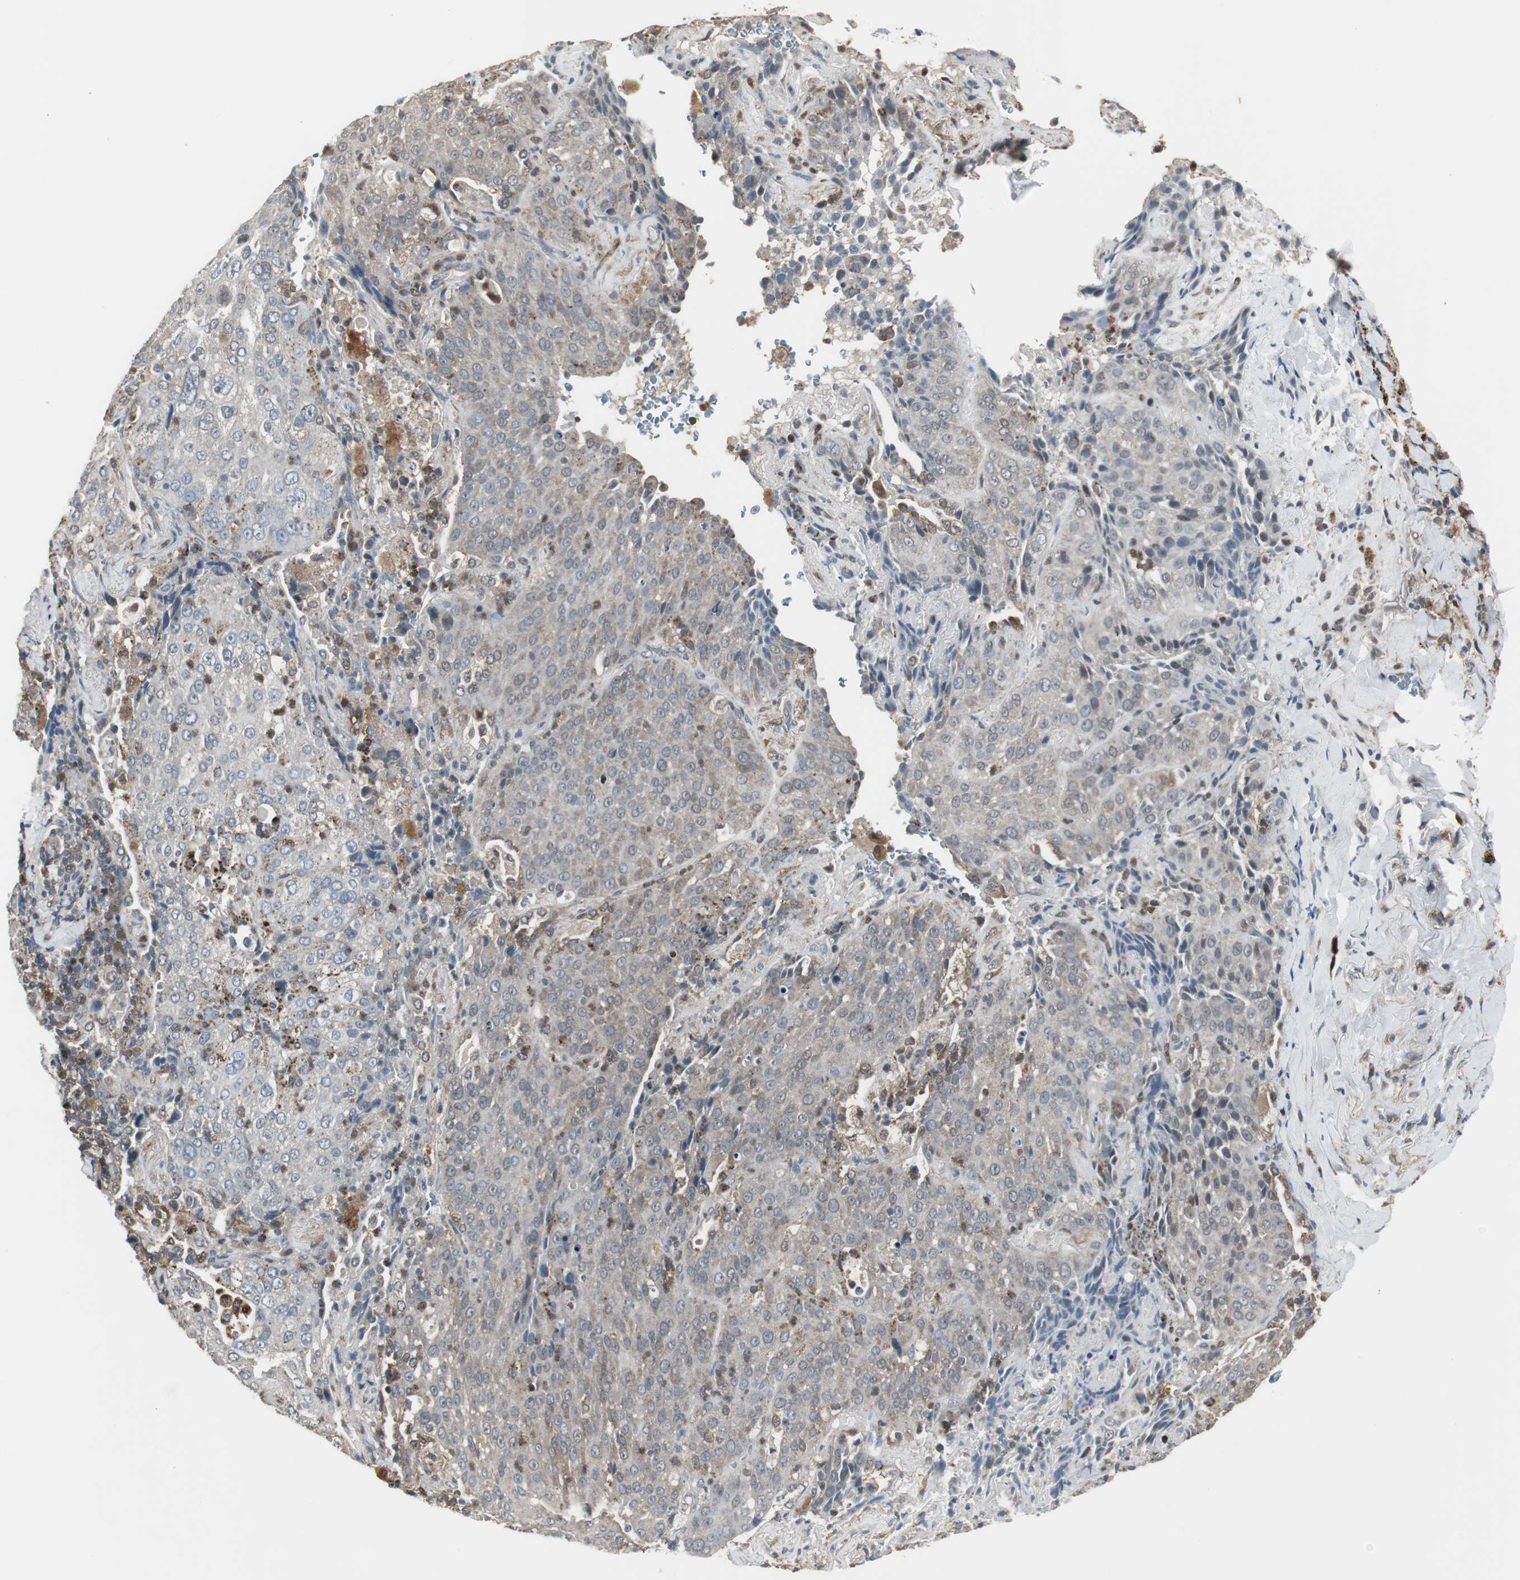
{"staining": {"intensity": "moderate", "quantity": "25%-75%", "location": "cytoplasmic/membranous"}, "tissue": "lung cancer", "cell_type": "Tumor cells", "image_type": "cancer", "snomed": [{"axis": "morphology", "description": "Squamous cell carcinoma, NOS"}, {"axis": "topography", "description": "Lung"}], "caption": "Tumor cells show medium levels of moderate cytoplasmic/membranous positivity in approximately 25%-75% of cells in lung cancer. The staining is performed using DAB (3,3'-diaminobenzidine) brown chromogen to label protein expression. The nuclei are counter-stained blue using hematoxylin.", "gene": "PLIN3", "patient": {"sex": "male", "age": 54}}